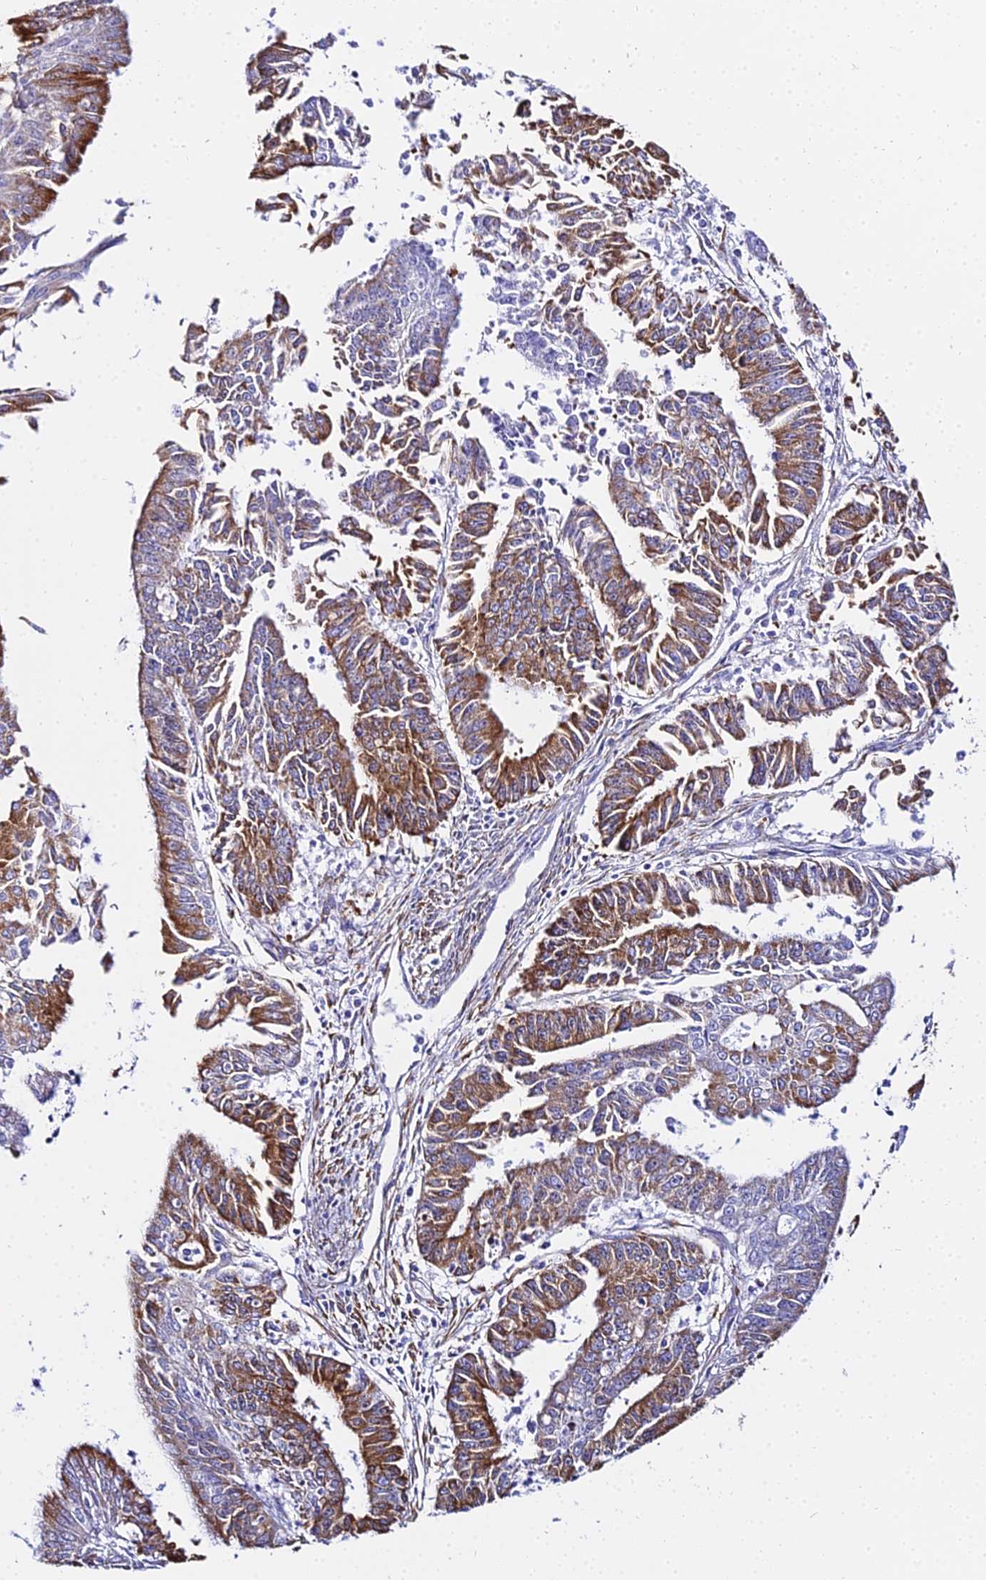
{"staining": {"intensity": "strong", "quantity": "25%-75%", "location": "cytoplasmic/membranous"}, "tissue": "endometrial cancer", "cell_type": "Tumor cells", "image_type": "cancer", "snomed": [{"axis": "morphology", "description": "Adenocarcinoma, NOS"}, {"axis": "topography", "description": "Endometrium"}], "caption": "Immunohistochemical staining of human endometrial cancer shows high levels of strong cytoplasmic/membranous protein staining in approximately 25%-75% of tumor cells.", "gene": "TXNDC5", "patient": {"sex": "female", "age": 73}}